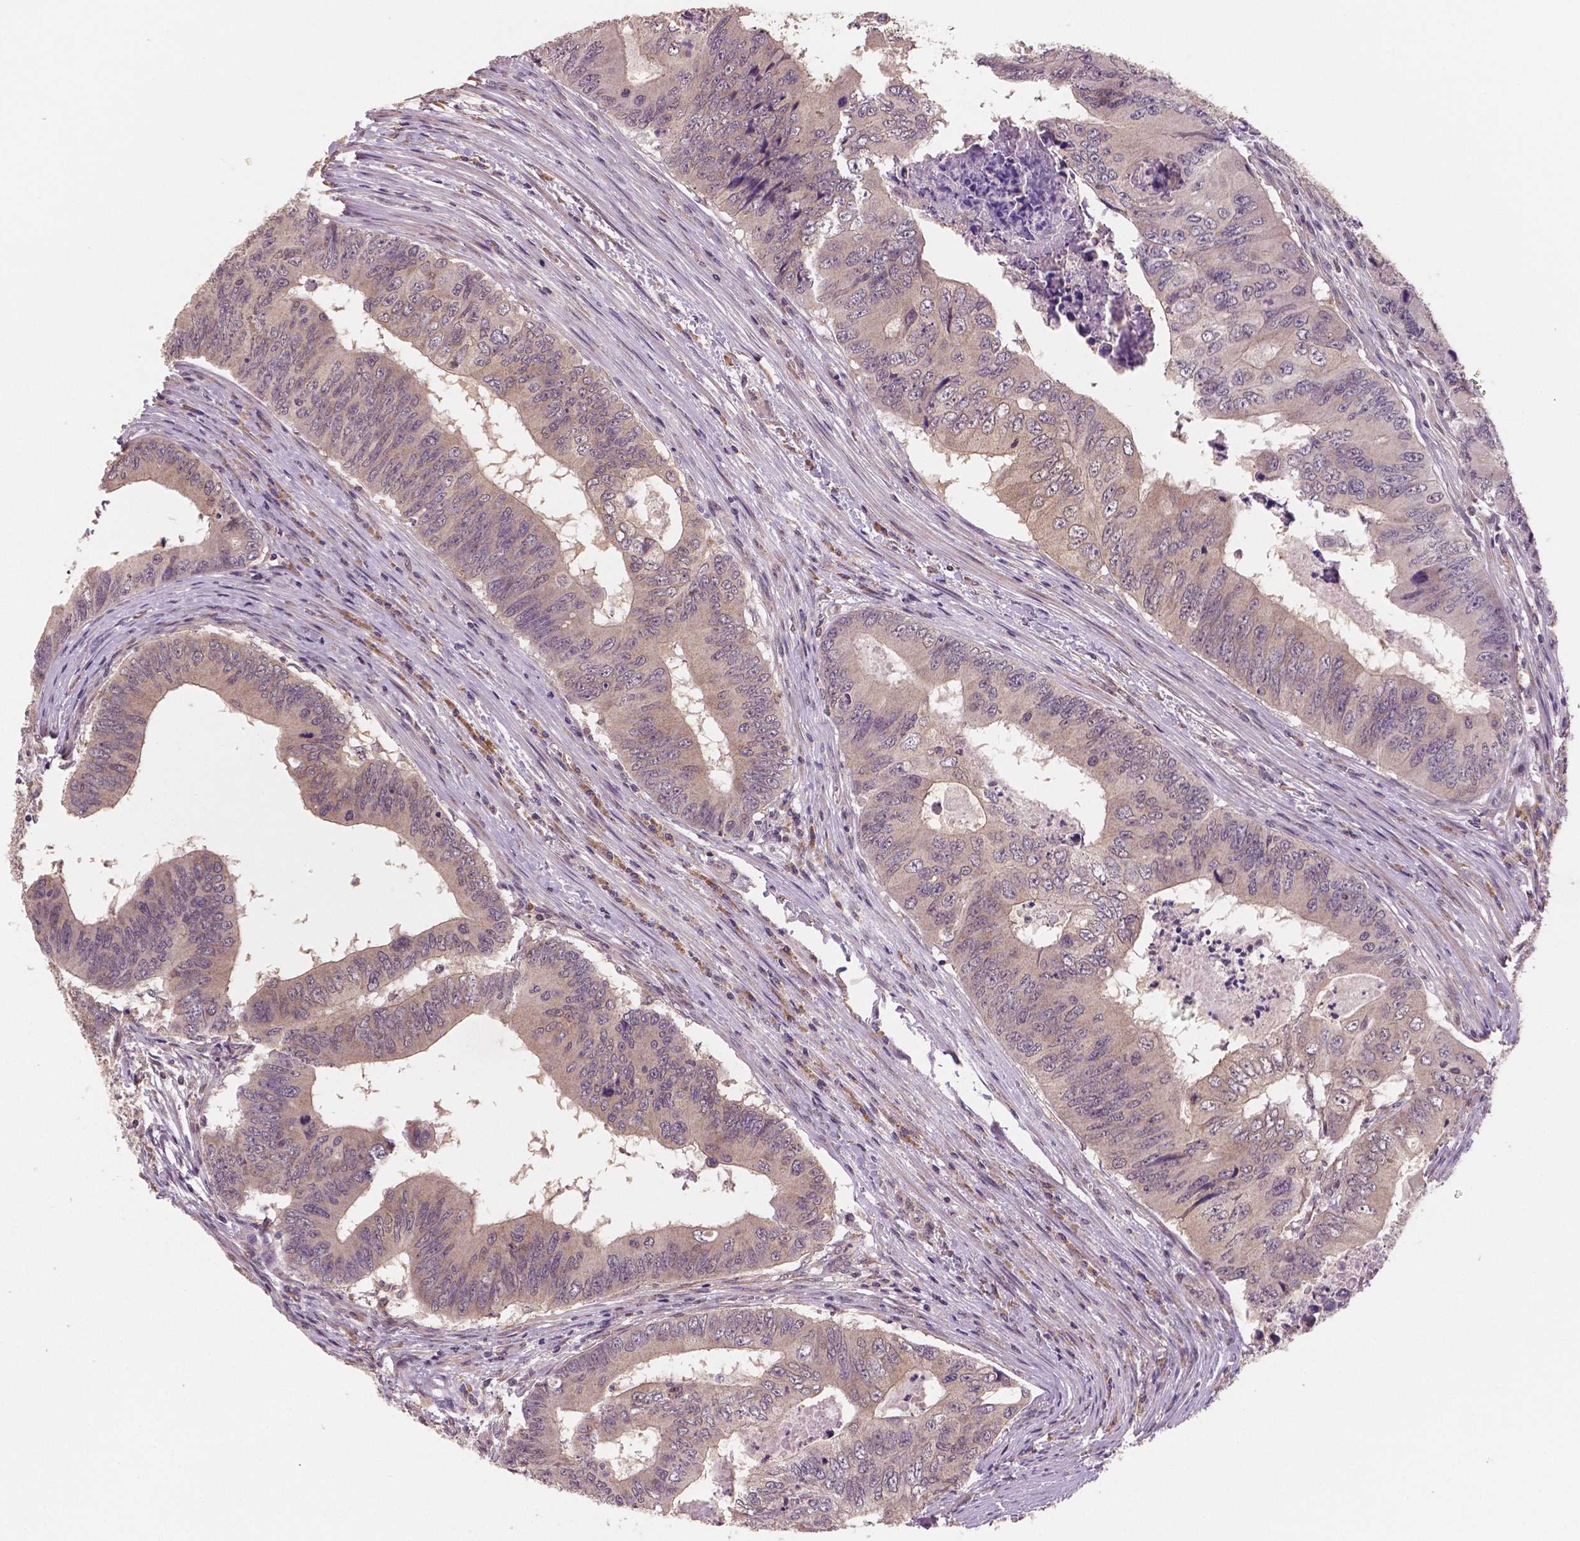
{"staining": {"intensity": "weak", "quantity": ">75%", "location": "cytoplasmic/membranous"}, "tissue": "colorectal cancer", "cell_type": "Tumor cells", "image_type": "cancer", "snomed": [{"axis": "morphology", "description": "Adenocarcinoma, NOS"}, {"axis": "topography", "description": "Colon"}], "caption": "Colorectal cancer was stained to show a protein in brown. There is low levels of weak cytoplasmic/membranous staining in about >75% of tumor cells.", "gene": "STAT3", "patient": {"sex": "male", "age": 53}}